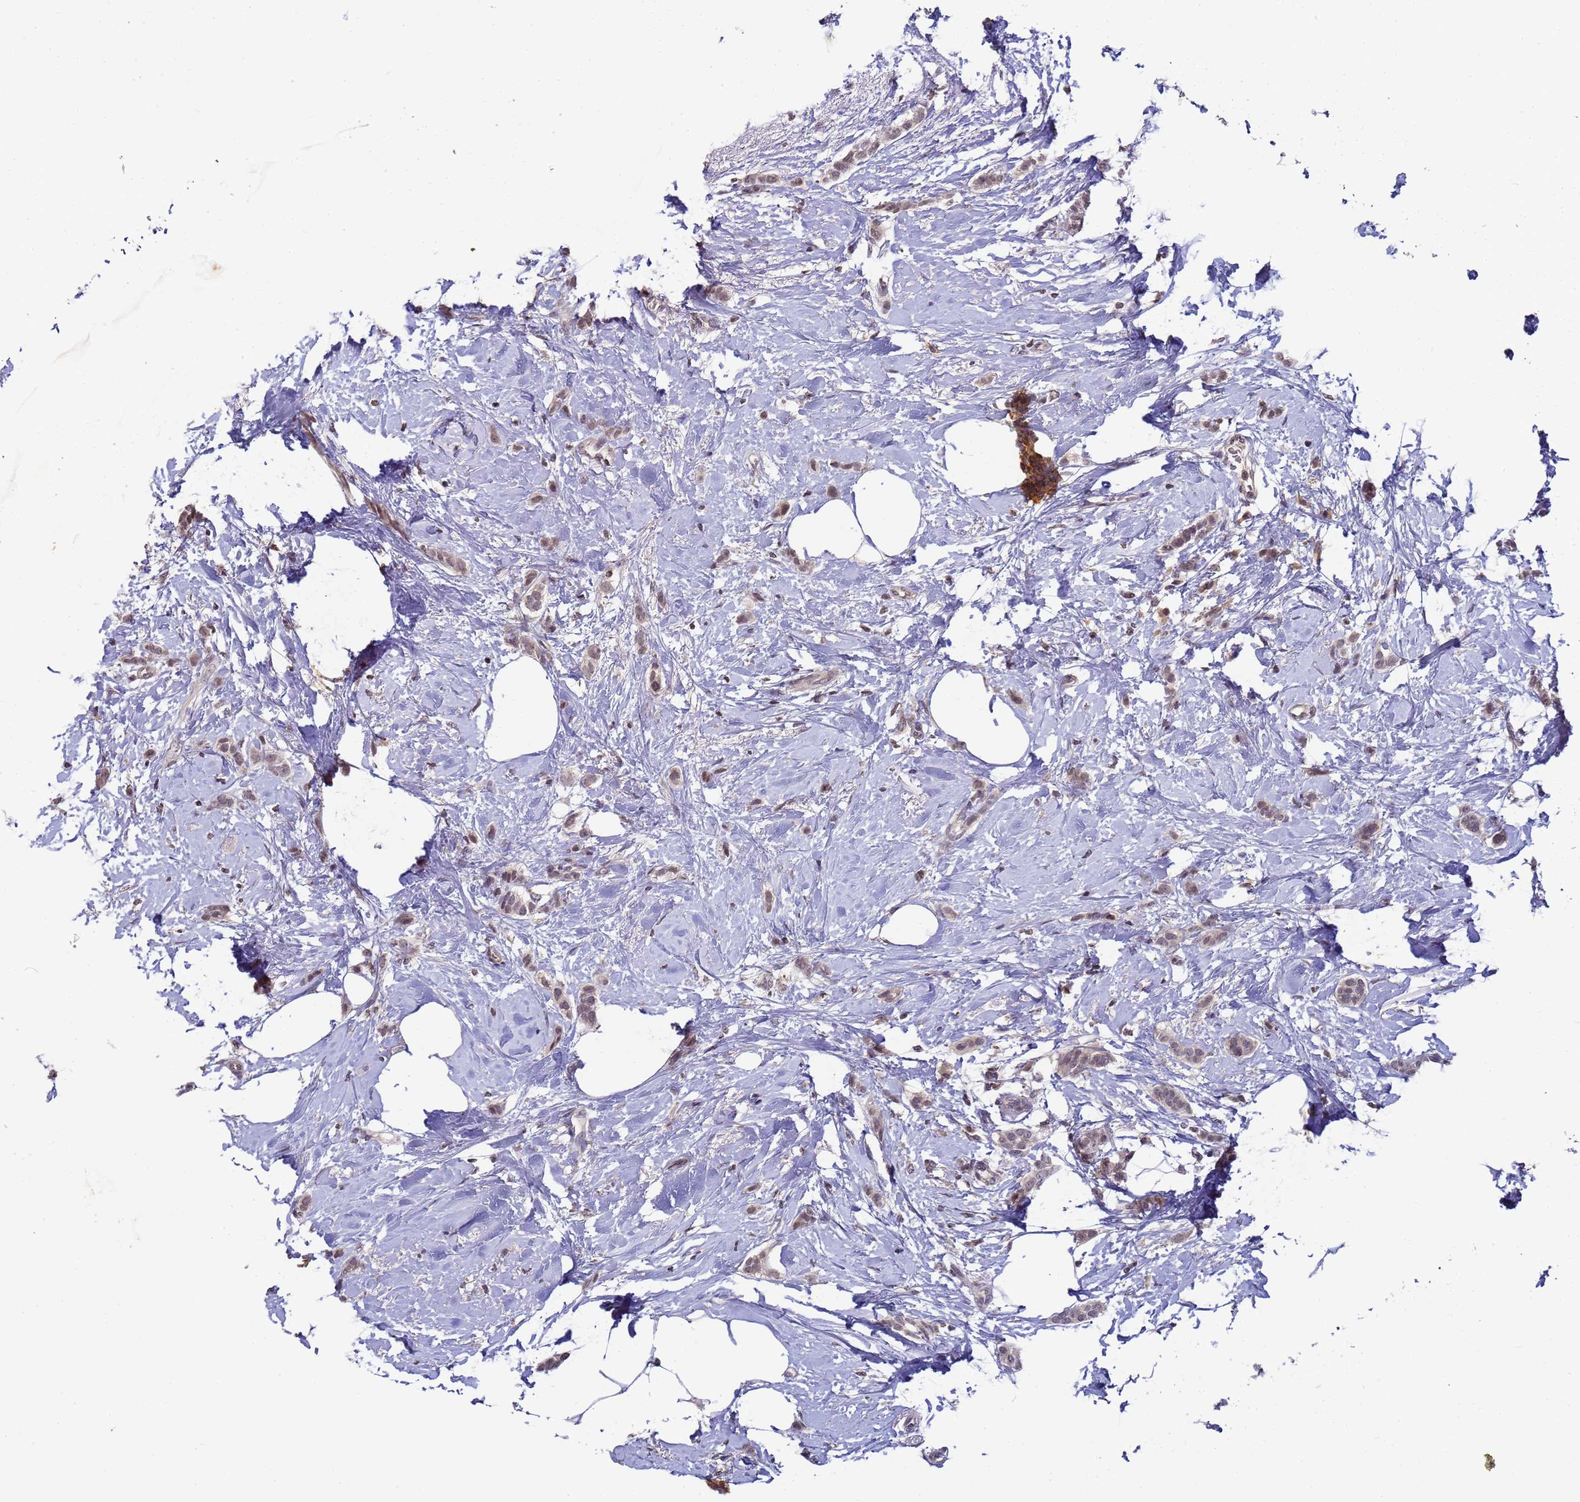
{"staining": {"intensity": "negative", "quantity": "none", "location": "none"}, "tissue": "breast cancer", "cell_type": "Tumor cells", "image_type": "cancer", "snomed": [{"axis": "morphology", "description": "Duct carcinoma"}, {"axis": "topography", "description": "Breast"}], "caption": "DAB immunohistochemical staining of breast intraductal carcinoma shows no significant positivity in tumor cells.", "gene": "MYL7", "patient": {"sex": "female", "age": 72}}